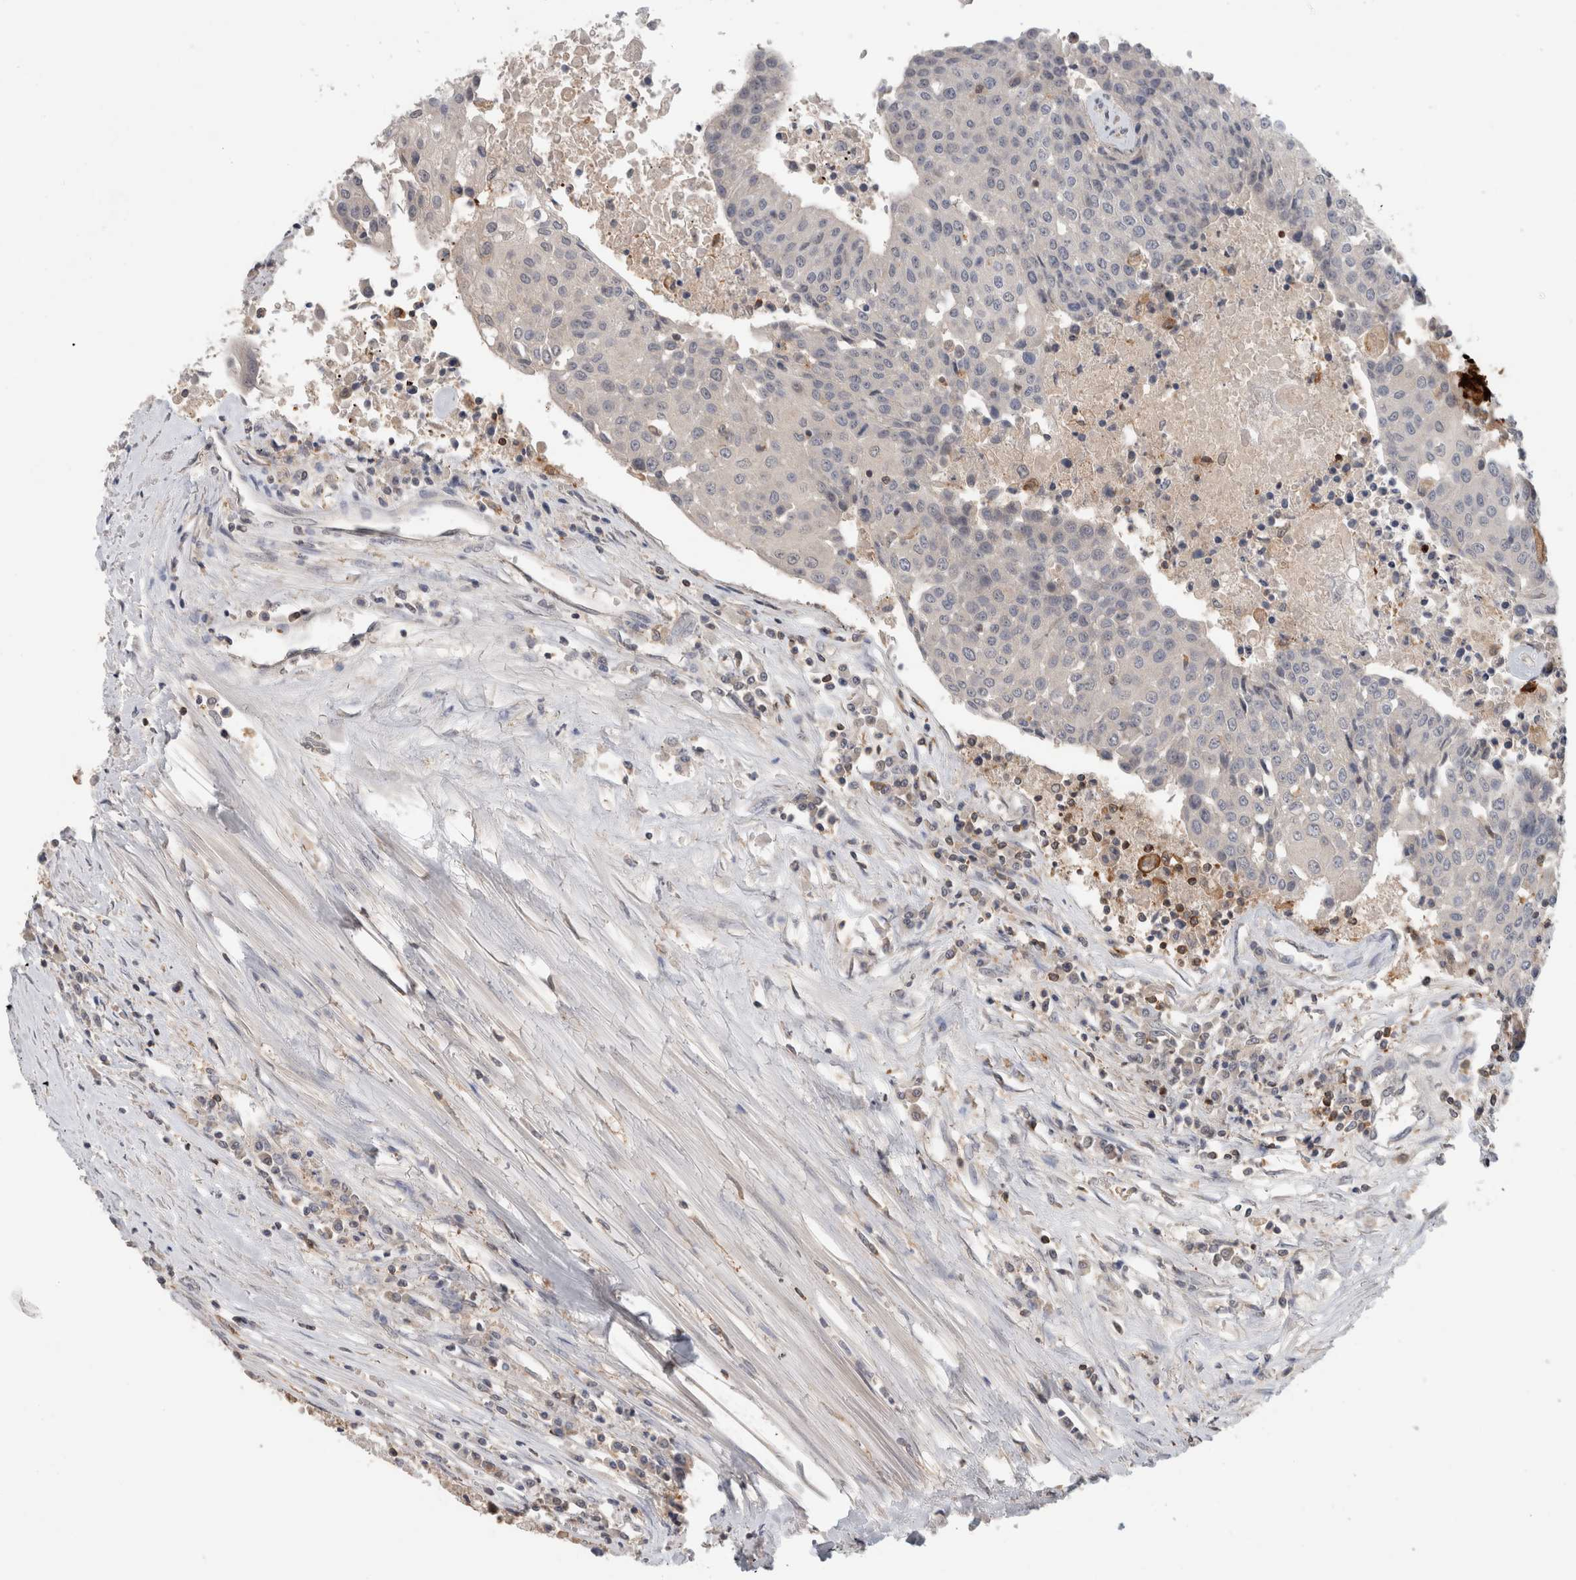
{"staining": {"intensity": "negative", "quantity": "none", "location": "none"}, "tissue": "urothelial cancer", "cell_type": "Tumor cells", "image_type": "cancer", "snomed": [{"axis": "morphology", "description": "Urothelial carcinoma, High grade"}, {"axis": "topography", "description": "Urinary bladder"}], "caption": "This image is of high-grade urothelial carcinoma stained with immunohistochemistry (IHC) to label a protein in brown with the nuclei are counter-stained blue. There is no staining in tumor cells. (DAB (3,3'-diaminobenzidine) IHC visualized using brightfield microscopy, high magnification).", "gene": "GFRA2", "patient": {"sex": "female", "age": 85}}